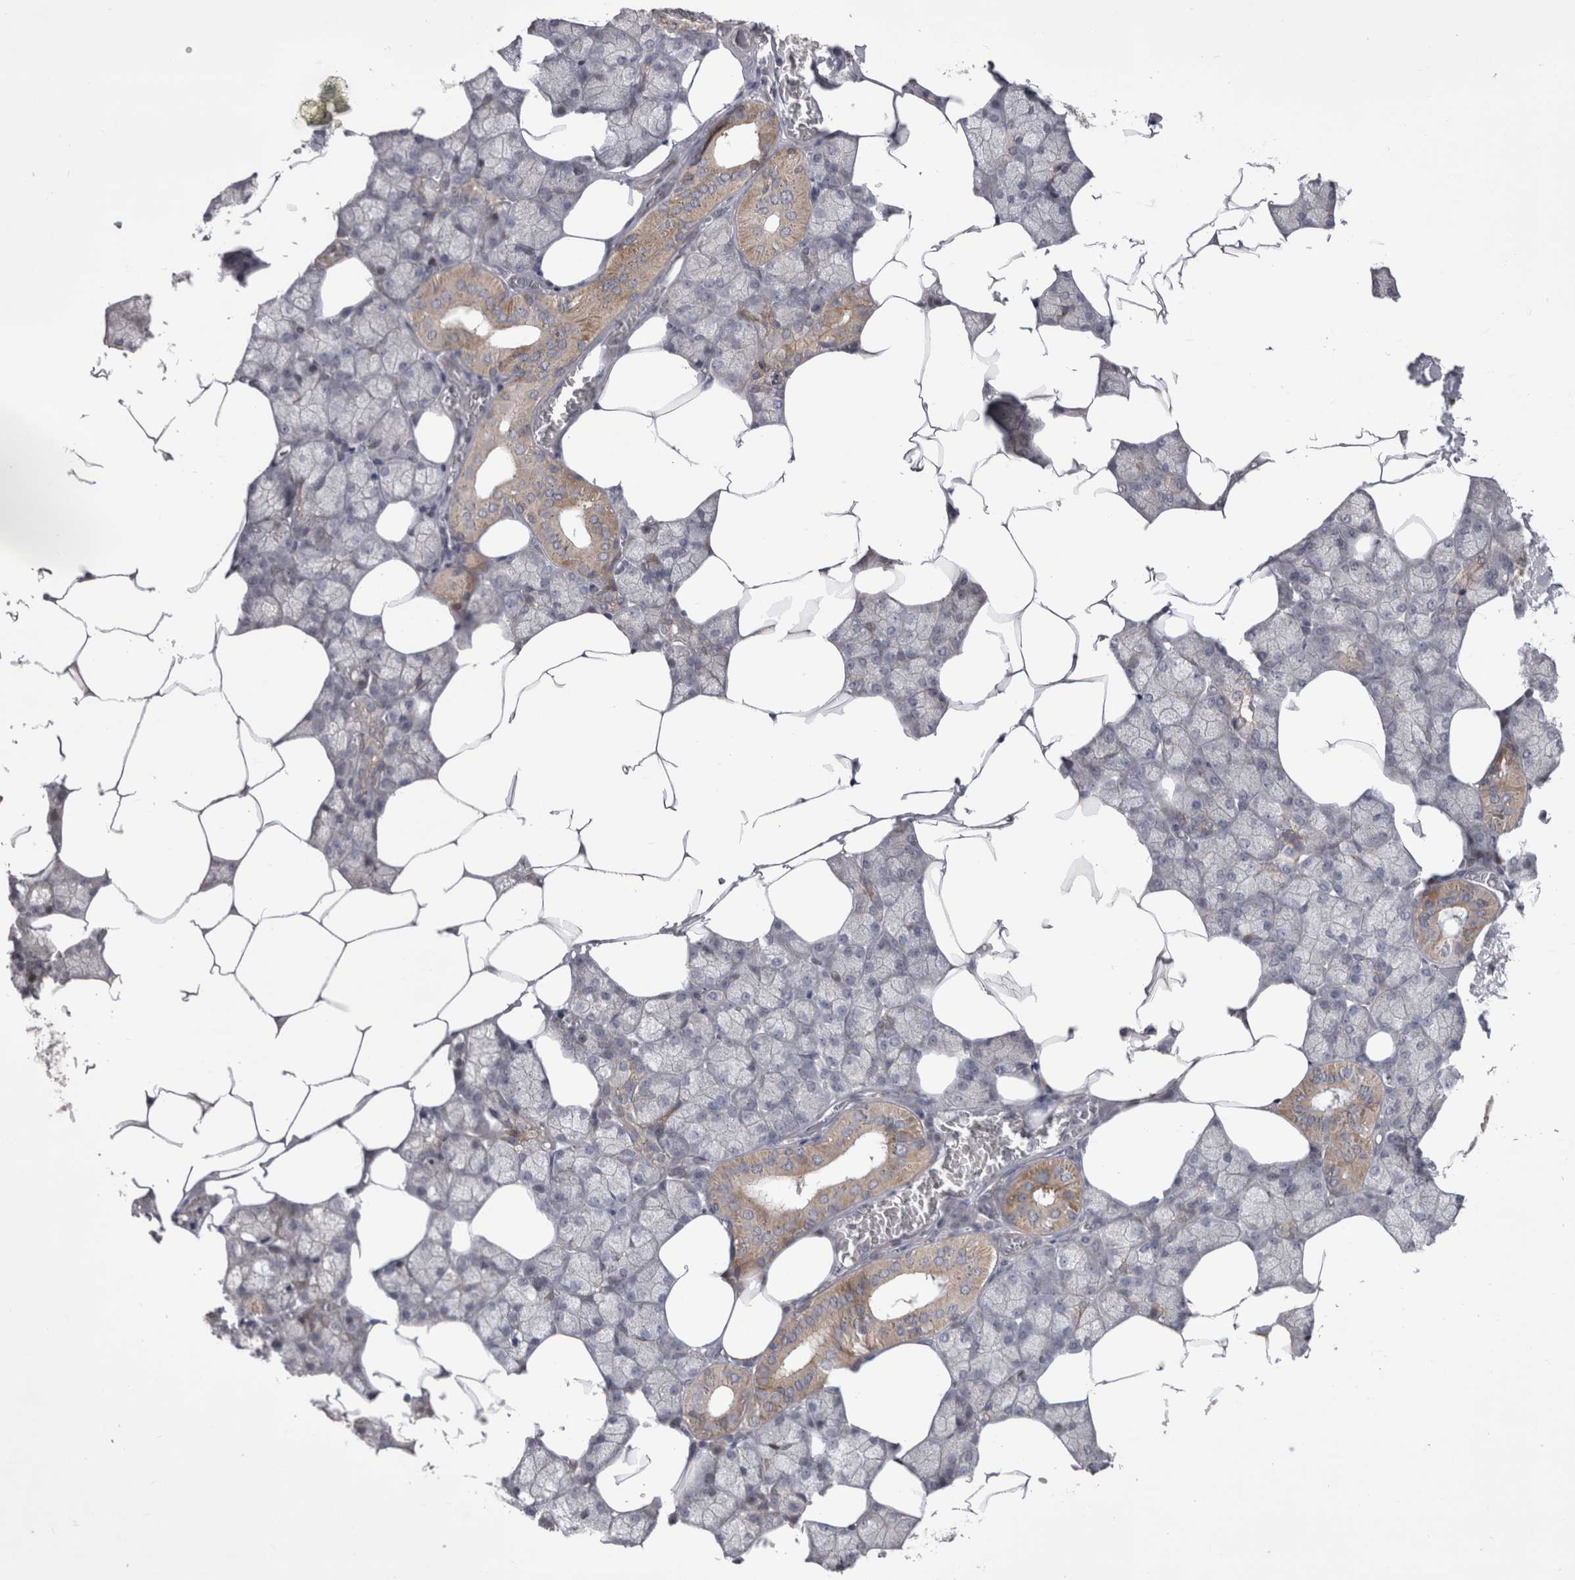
{"staining": {"intensity": "moderate", "quantity": "<25%", "location": "cytoplasmic/membranous"}, "tissue": "salivary gland", "cell_type": "Glandular cells", "image_type": "normal", "snomed": [{"axis": "morphology", "description": "Normal tissue, NOS"}, {"axis": "topography", "description": "Salivary gland"}], "caption": "Immunohistochemical staining of normal human salivary gland displays <25% levels of moderate cytoplasmic/membranous protein expression in about <25% of glandular cells. The staining was performed using DAB (3,3'-diaminobenzidine) to visualize the protein expression in brown, while the nuclei were stained in blue with hematoxylin (Magnification: 20x).", "gene": "NENF", "patient": {"sex": "male", "age": 62}}